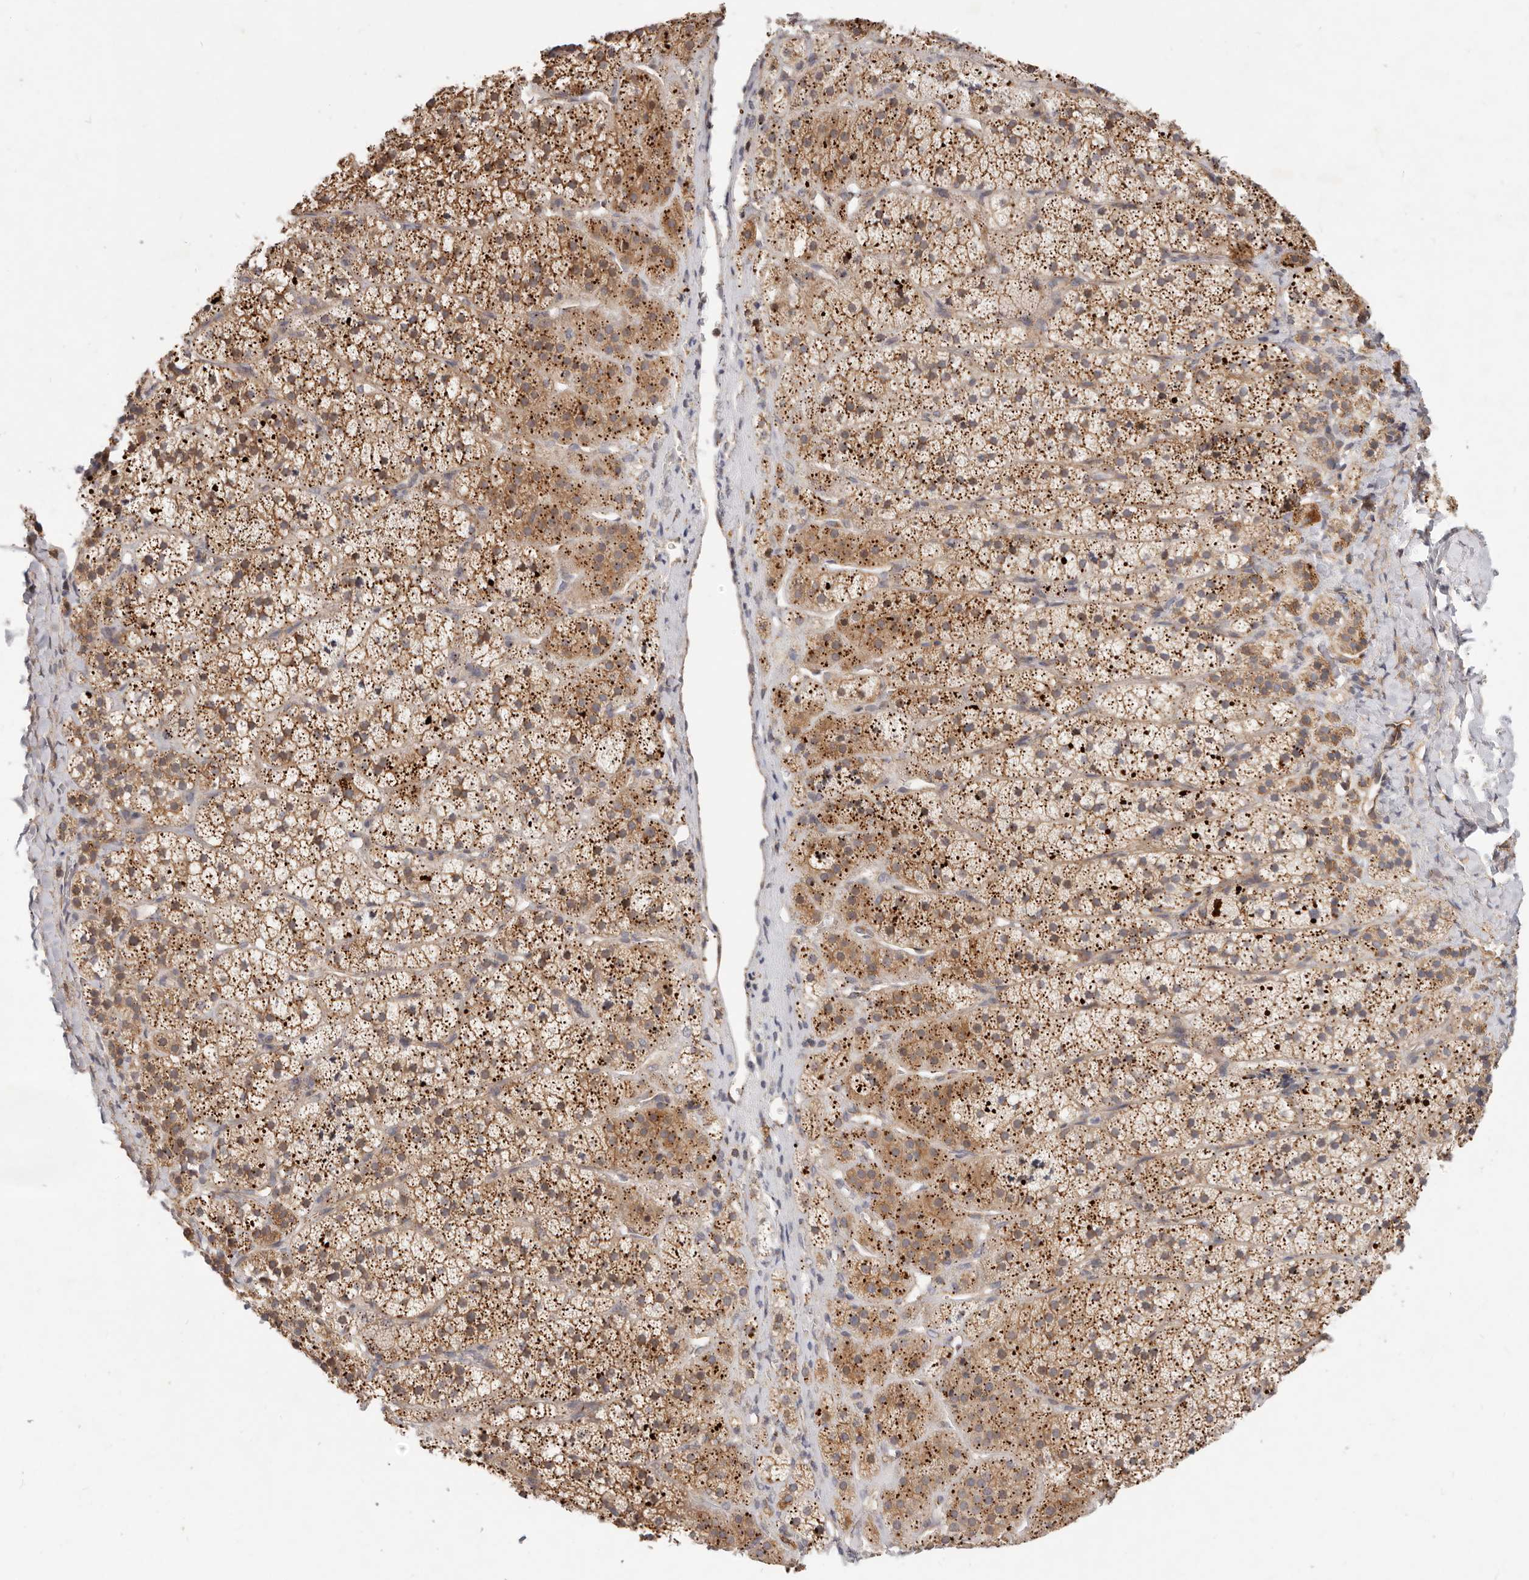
{"staining": {"intensity": "moderate", "quantity": ">75%", "location": "cytoplasmic/membranous"}, "tissue": "adrenal gland", "cell_type": "Glandular cells", "image_type": "normal", "snomed": [{"axis": "morphology", "description": "Normal tissue, NOS"}, {"axis": "topography", "description": "Adrenal gland"}], "caption": "Immunohistochemical staining of unremarkable human adrenal gland exhibits >75% levels of moderate cytoplasmic/membranous protein expression in about >75% of glandular cells.", "gene": "USP49", "patient": {"sex": "female", "age": 44}}